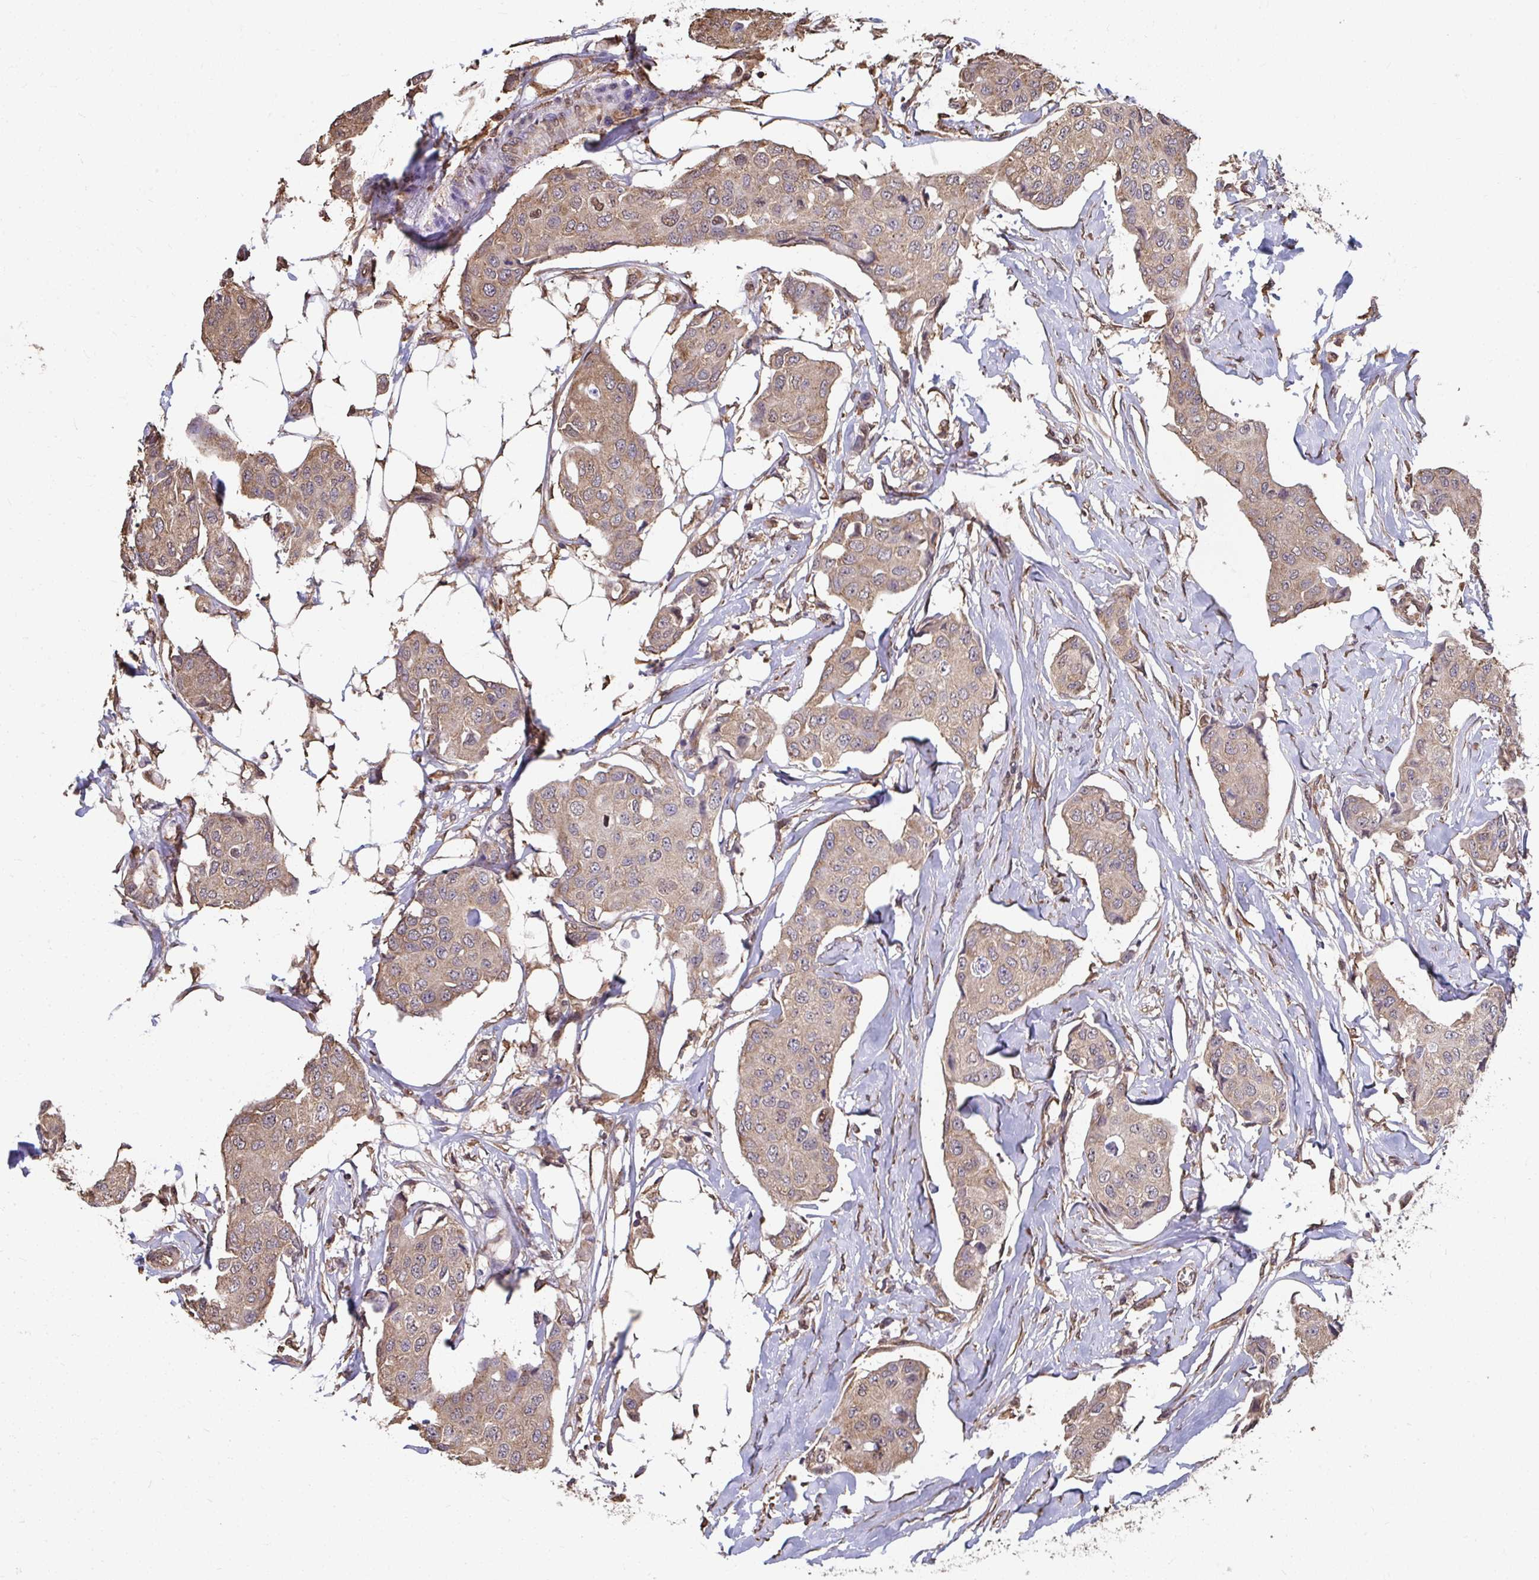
{"staining": {"intensity": "weak", "quantity": ">75%", "location": "cytoplasmic/membranous"}, "tissue": "breast cancer", "cell_type": "Tumor cells", "image_type": "cancer", "snomed": [{"axis": "morphology", "description": "Duct carcinoma"}, {"axis": "topography", "description": "Breast"}, {"axis": "topography", "description": "Lymph node"}], "caption": "Immunohistochemical staining of human invasive ductal carcinoma (breast) demonstrates low levels of weak cytoplasmic/membranous protein positivity in about >75% of tumor cells.", "gene": "SYNCRIP", "patient": {"sex": "female", "age": 80}}